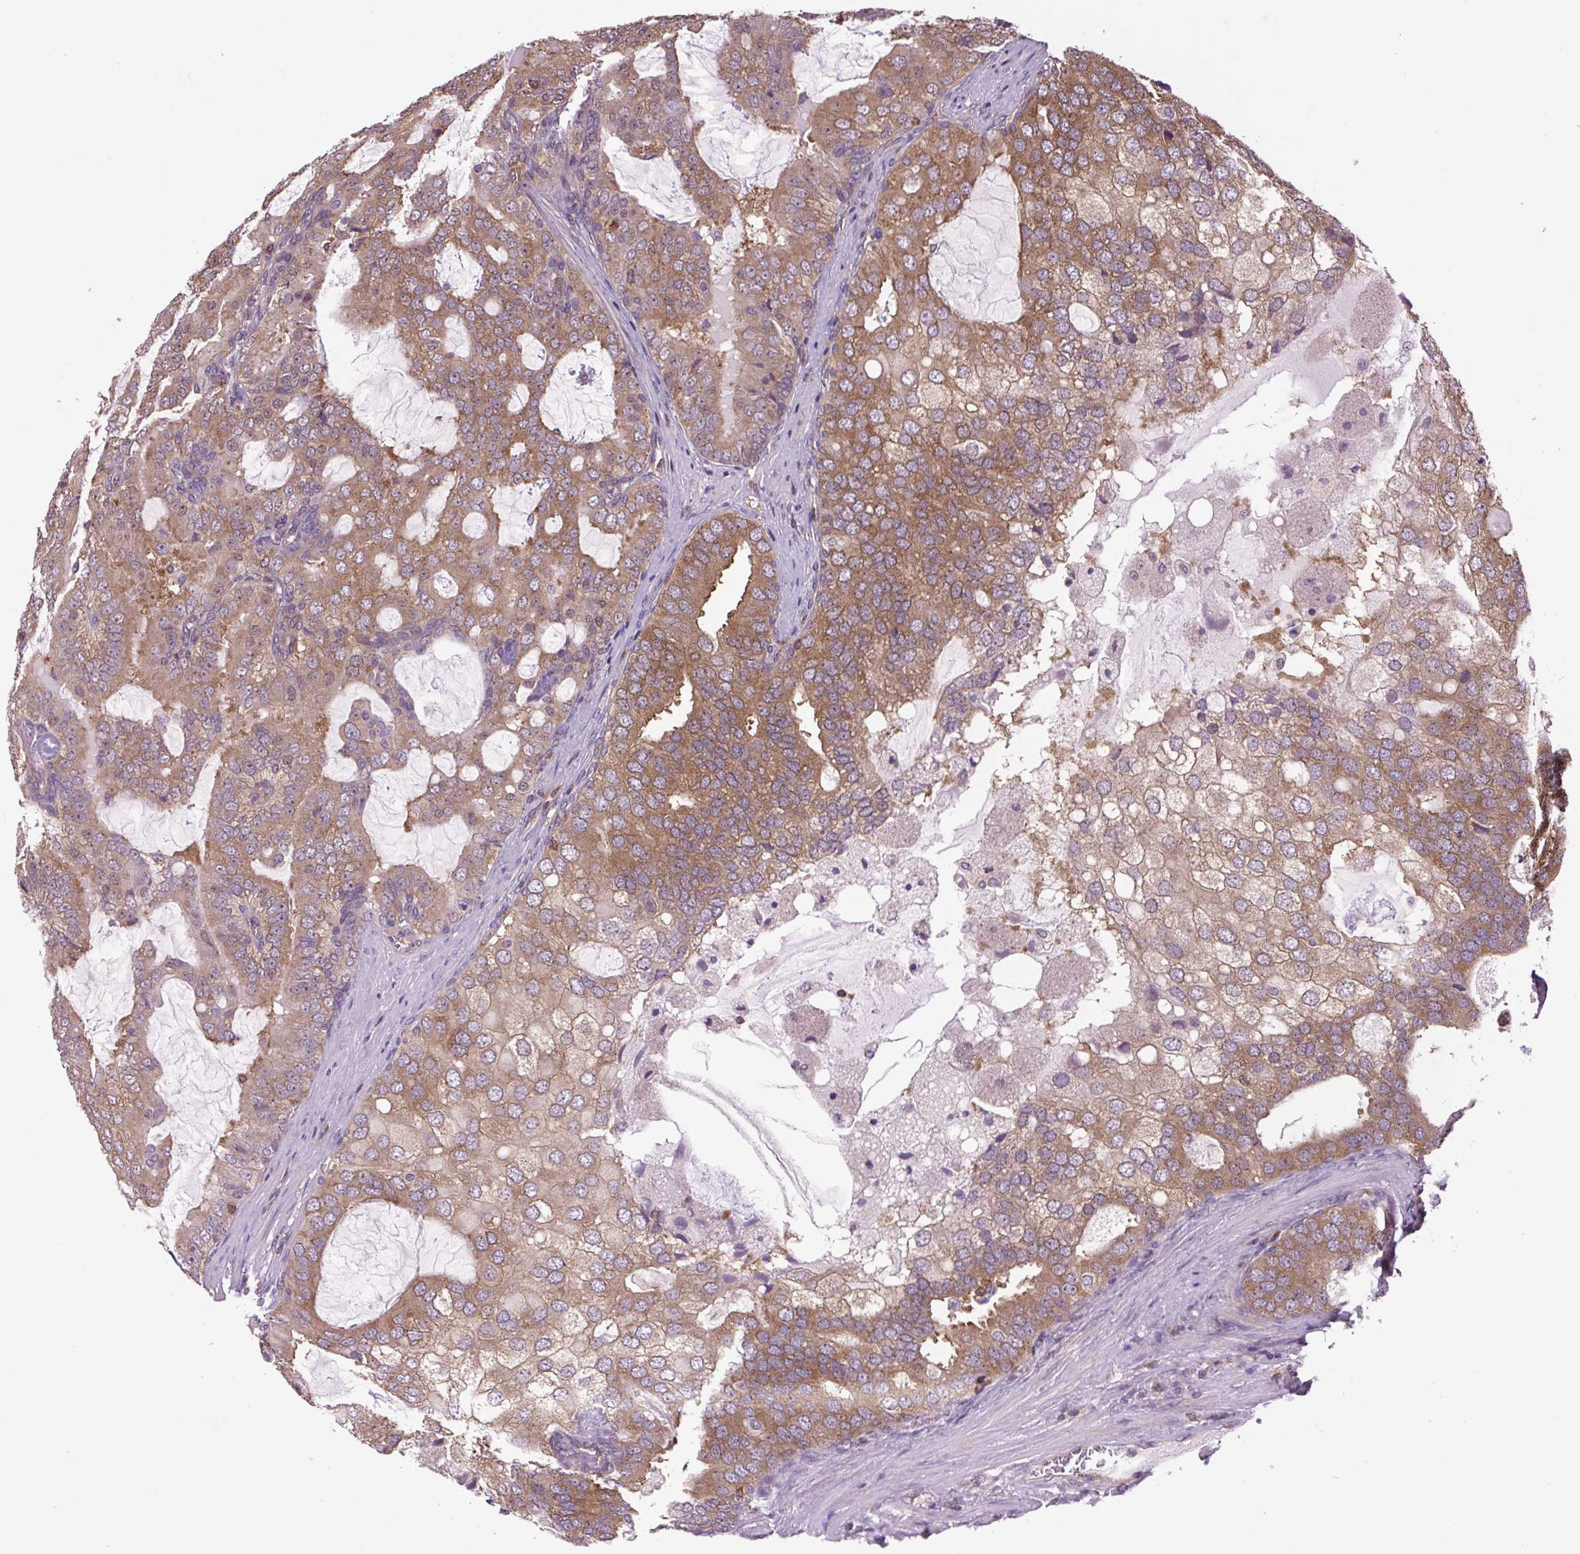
{"staining": {"intensity": "moderate", "quantity": ">75%", "location": "cytoplasmic/membranous"}, "tissue": "prostate cancer", "cell_type": "Tumor cells", "image_type": "cancer", "snomed": [{"axis": "morphology", "description": "Adenocarcinoma, High grade"}, {"axis": "topography", "description": "Prostate"}], "caption": "Protein expression analysis of human prostate high-grade adenocarcinoma reveals moderate cytoplasmic/membranous positivity in approximately >75% of tumor cells.", "gene": "PLCG1", "patient": {"sex": "male", "age": 55}}